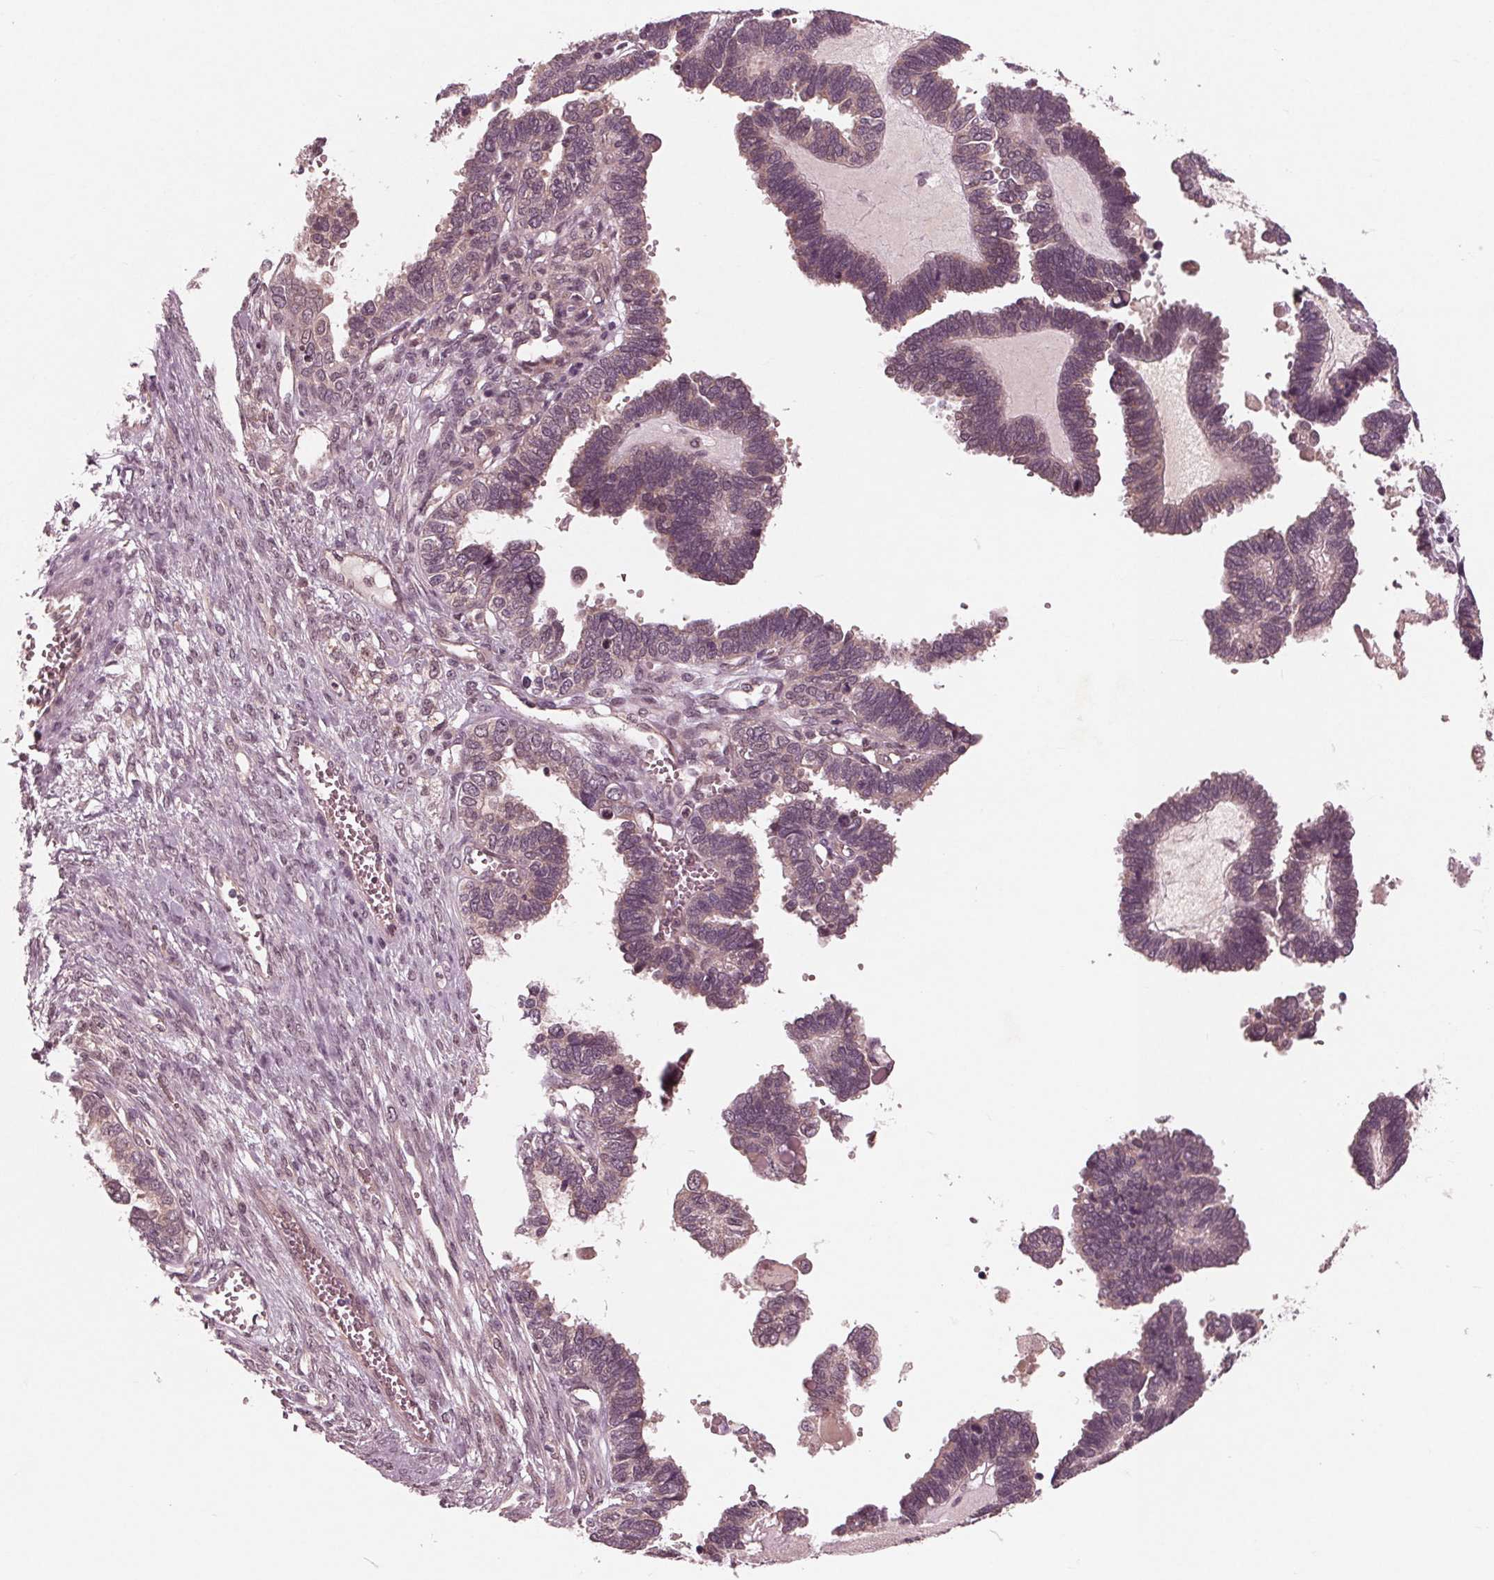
{"staining": {"intensity": "weak", "quantity": "<25%", "location": "cytoplasmic/membranous"}, "tissue": "ovarian cancer", "cell_type": "Tumor cells", "image_type": "cancer", "snomed": [{"axis": "morphology", "description": "Cystadenocarcinoma, serous, NOS"}, {"axis": "topography", "description": "Ovary"}], "caption": "Ovarian cancer was stained to show a protein in brown. There is no significant positivity in tumor cells.", "gene": "UBALD1", "patient": {"sex": "female", "age": 51}}